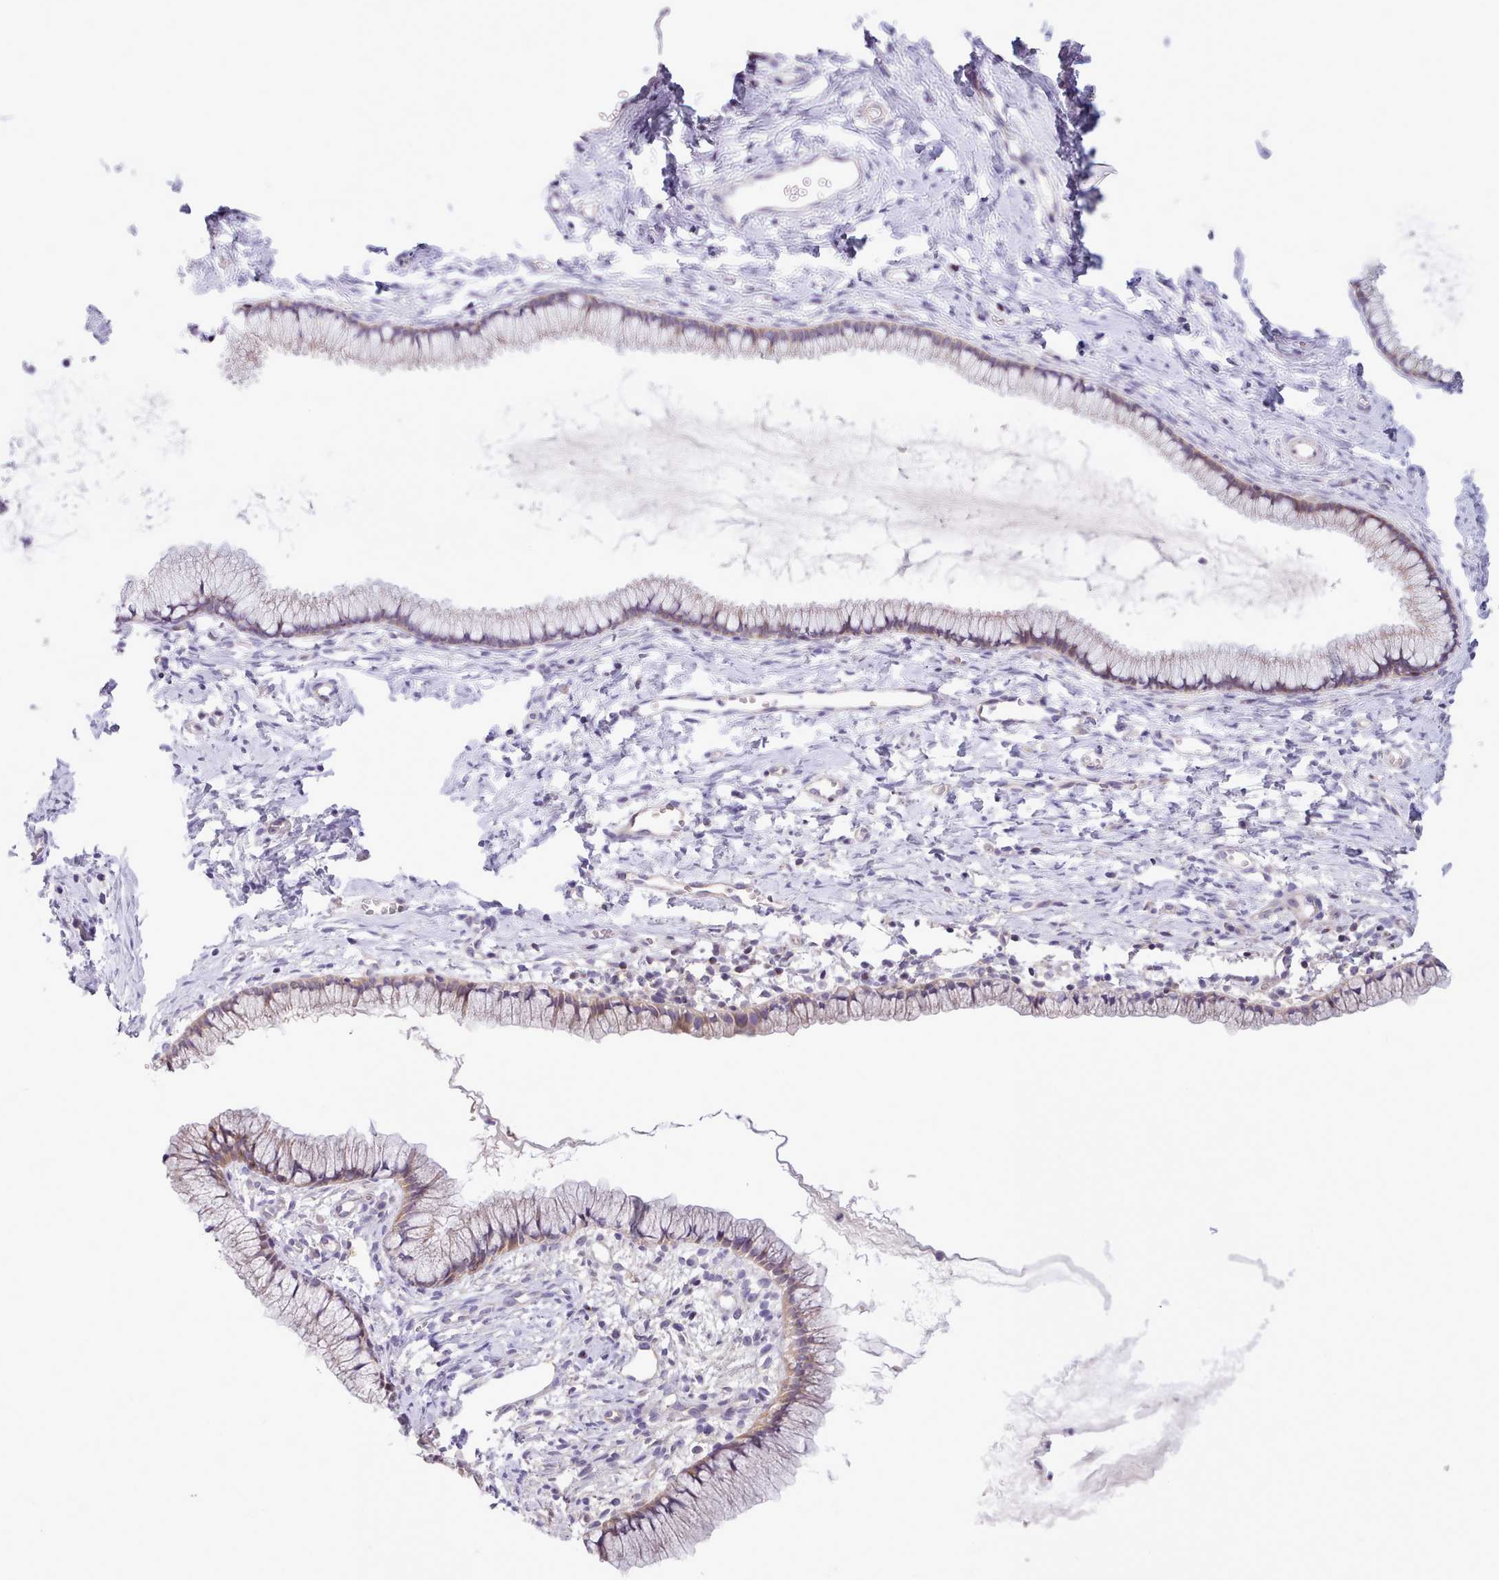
{"staining": {"intensity": "weak", "quantity": "25%-75%", "location": "cytoplasmic/membranous"}, "tissue": "cervix", "cell_type": "Glandular cells", "image_type": "normal", "snomed": [{"axis": "morphology", "description": "Normal tissue, NOS"}, {"axis": "topography", "description": "Cervix"}], "caption": "Cervix stained with immunohistochemistry (IHC) displays weak cytoplasmic/membranous staining in approximately 25%-75% of glandular cells. The staining is performed using DAB (3,3'-diaminobenzidine) brown chromogen to label protein expression. The nuclei are counter-stained blue using hematoxylin.", "gene": "CYP2A13", "patient": {"sex": "female", "age": 40}}